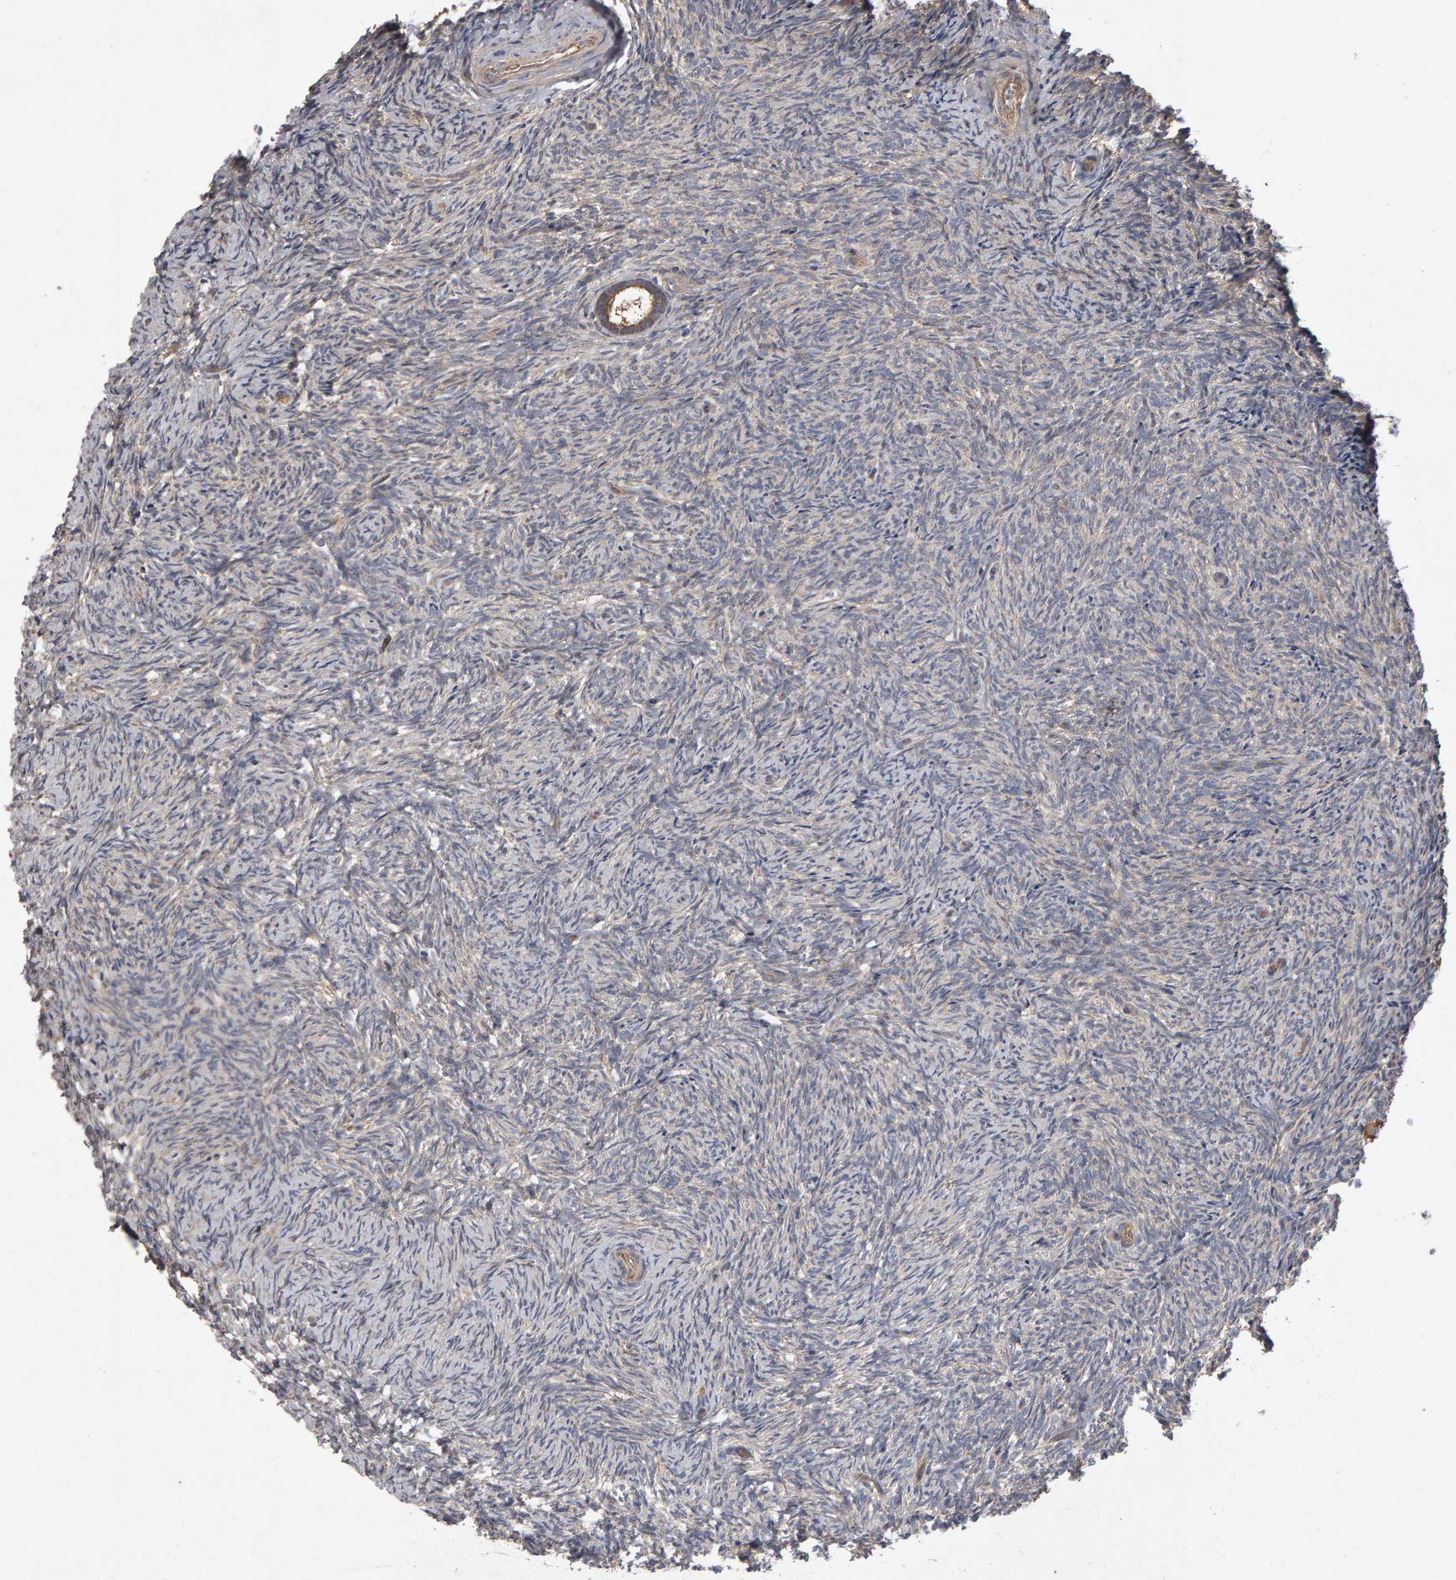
{"staining": {"intensity": "moderate", "quantity": ">75%", "location": "cytoplasmic/membranous"}, "tissue": "ovary", "cell_type": "Follicle cells", "image_type": "normal", "snomed": [{"axis": "morphology", "description": "Normal tissue, NOS"}, {"axis": "topography", "description": "Ovary"}], "caption": "The photomicrograph shows a brown stain indicating the presence of a protein in the cytoplasmic/membranous of follicle cells in ovary. (IHC, brightfield microscopy, high magnification).", "gene": "PGS1", "patient": {"sex": "female", "age": 41}}